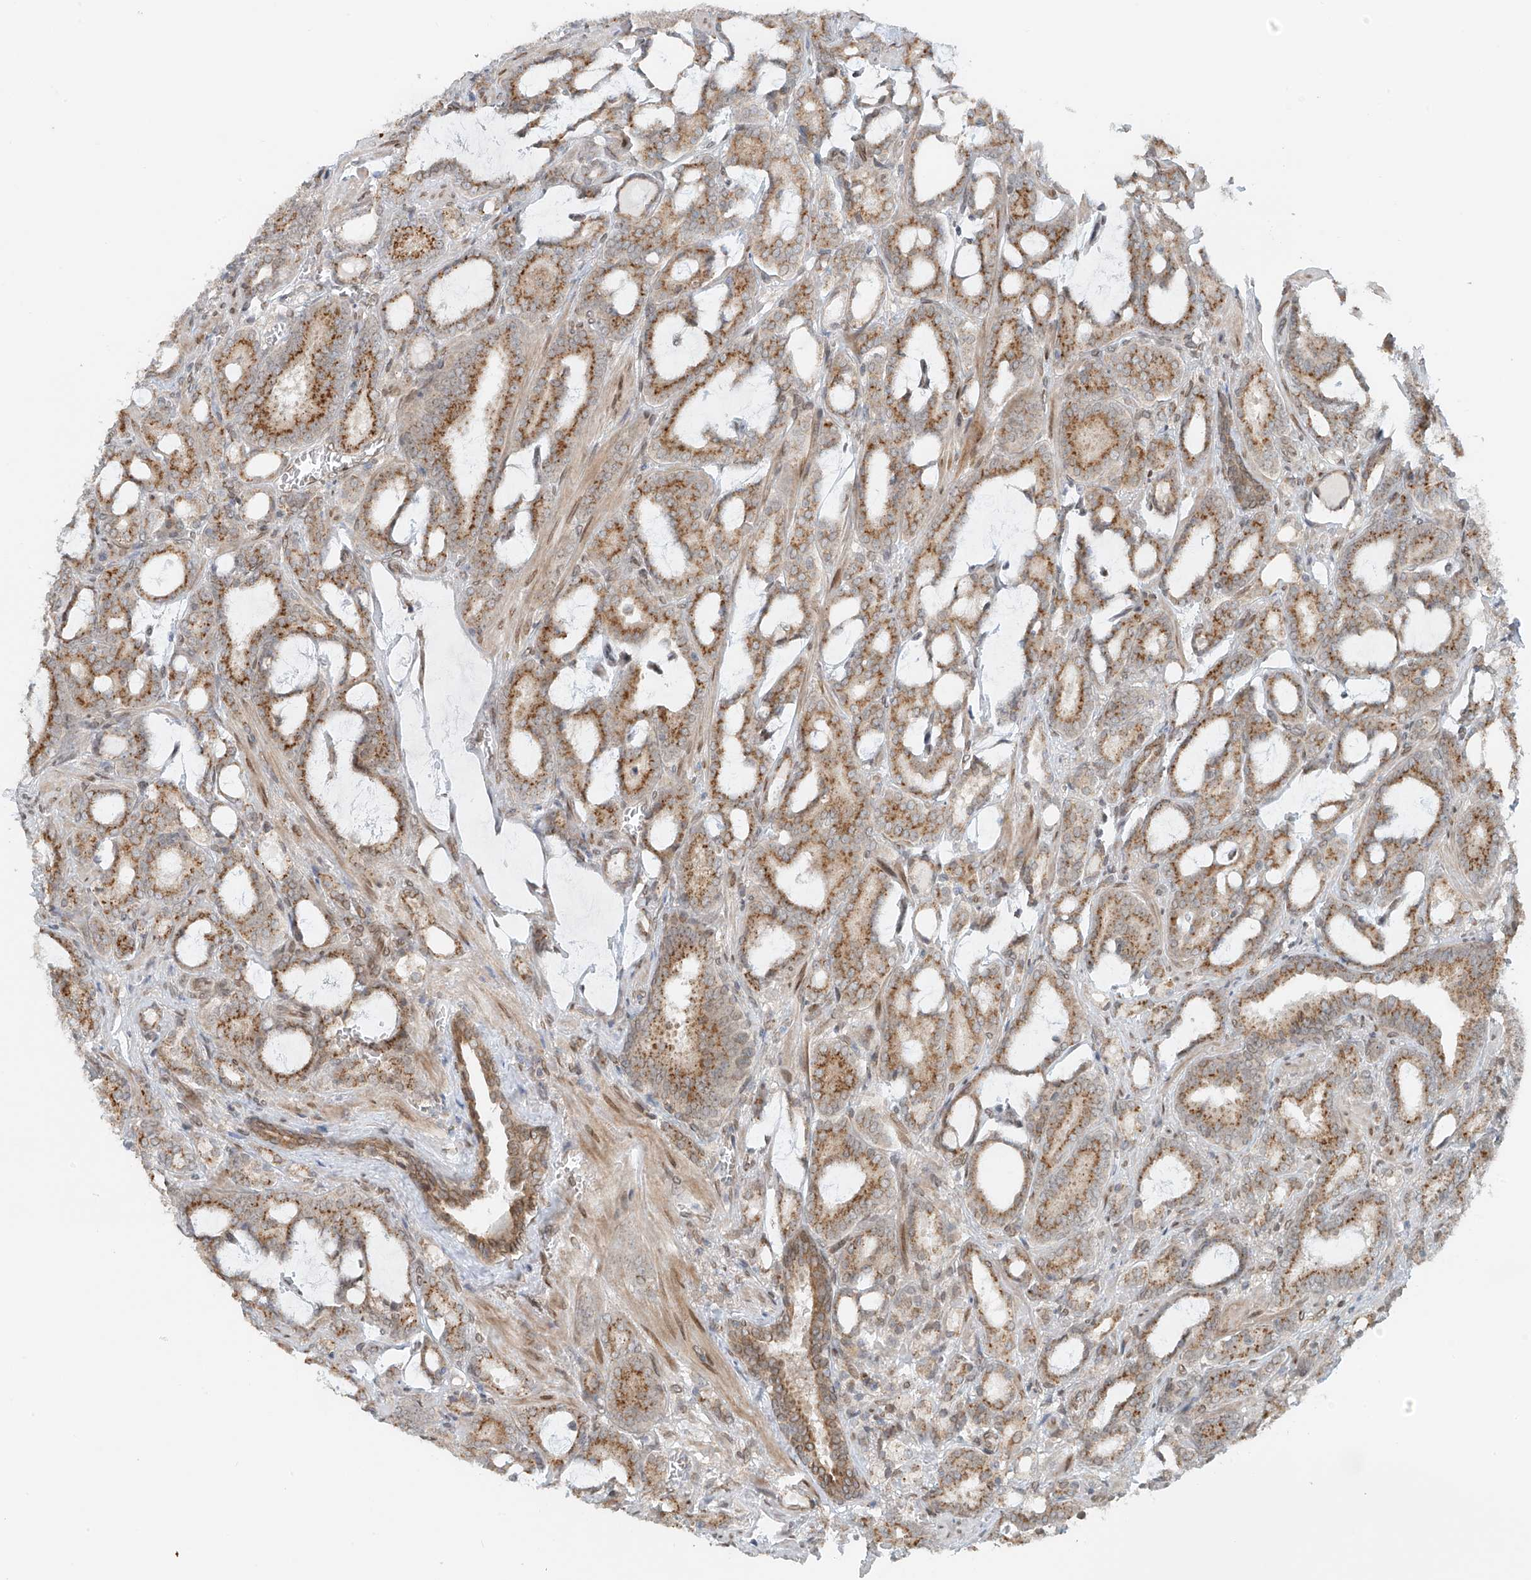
{"staining": {"intensity": "moderate", "quantity": ">75%", "location": "cytoplasmic/membranous"}, "tissue": "prostate cancer", "cell_type": "Tumor cells", "image_type": "cancer", "snomed": [{"axis": "morphology", "description": "Adenocarcinoma, High grade"}, {"axis": "topography", "description": "Prostate and seminal vesicle, NOS"}], "caption": "Moderate cytoplasmic/membranous protein staining is present in about >75% of tumor cells in prostate cancer.", "gene": "STARD9", "patient": {"sex": "male", "age": 67}}